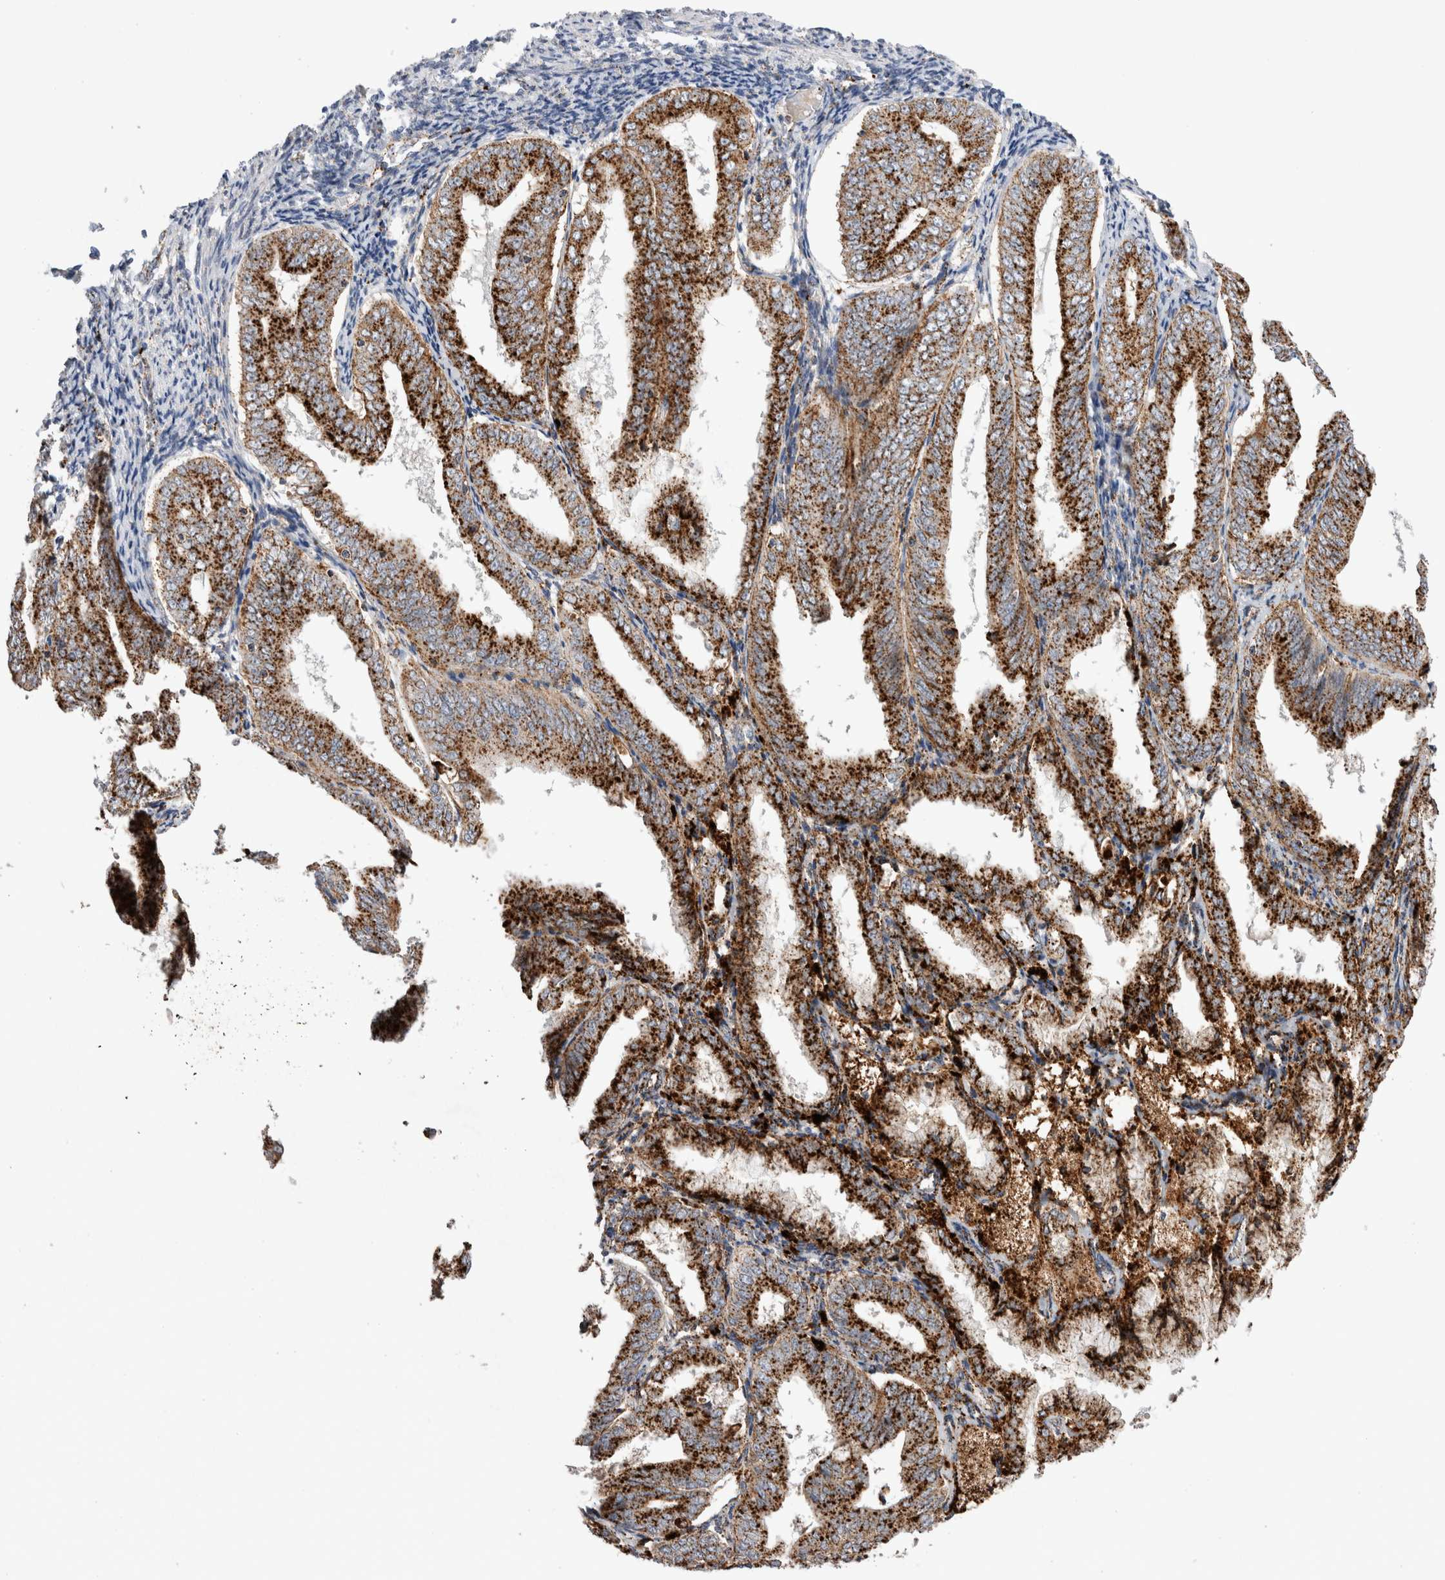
{"staining": {"intensity": "strong", "quantity": ">75%", "location": "cytoplasmic/membranous"}, "tissue": "endometrial cancer", "cell_type": "Tumor cells", "image_type": "cancer", "snomed": [{"axis": "morphology", "description": "Adenocarcinoma, NOS"}, {"axis": "topography", "description": "Endometrium"}], "caption": "High-magnification brightfield microscopy of endometrial adenocarcinoma stained with DAB (brown) and counterstained with hematoxylin (blue). tumor cells exhibit strong cytoplasmic/membranous positivity is identified in approximately>75% of cells.", "gene": "CTSA", "patient": {"sex": "female", "age": 63}}